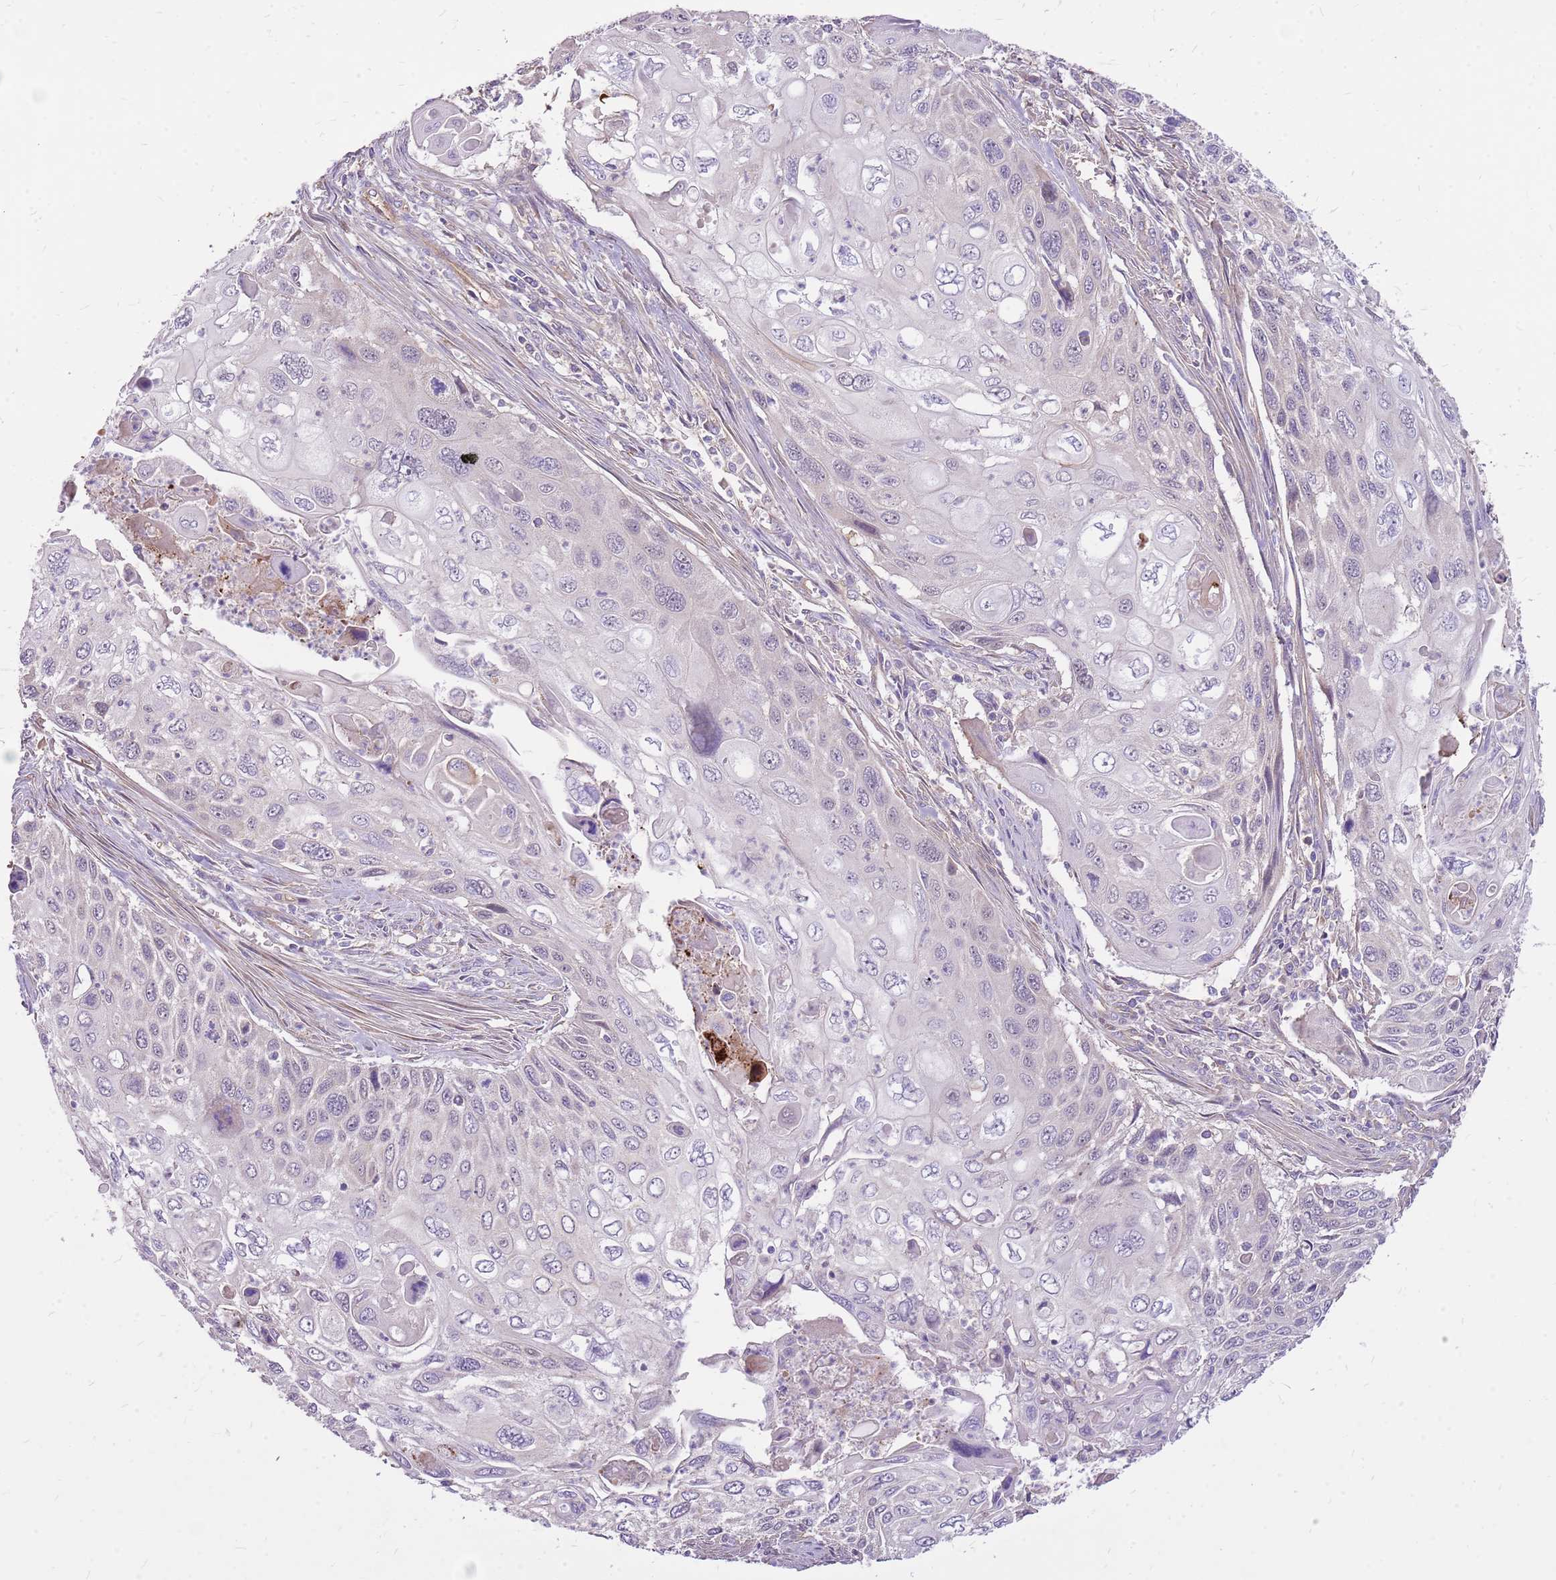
{"staining": {"intensity": "negative", "quantity": "none", "location": "none"}, "tissue": "cervical cancer", "cell_type": "Tumor cells", "image_type": "cancer", "snomed": [{"axis": "morphology", "description": "Squamous cell carcinoma, NOS"}, {"axis": "topography", "description": "Cervix"}], "caption": "Tumor cells are negative for protein expression in human squamous cell carcinoma (cervical).", "gene": "WASHC4", "patient": {"sex": "female", "age": 70}}